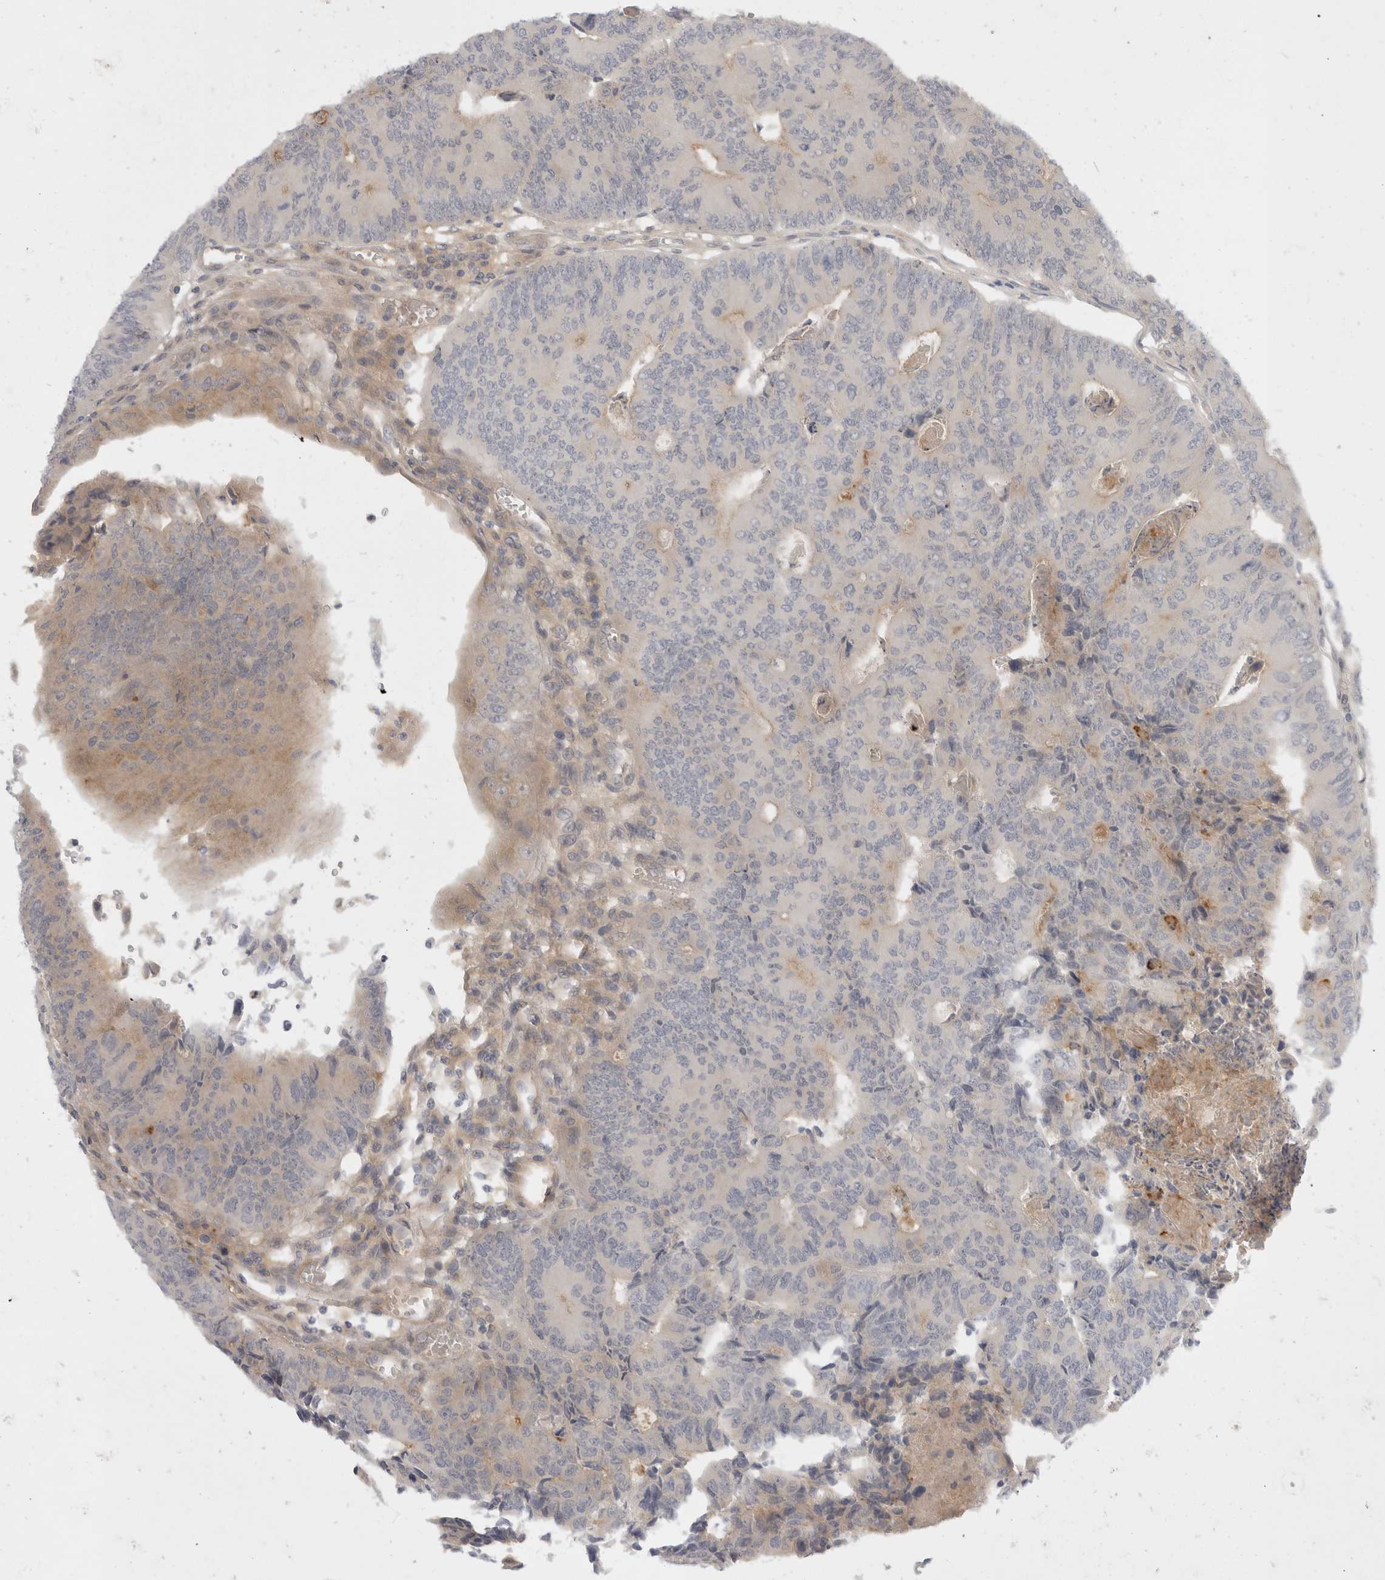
{"staining": {"intensity": "negative", "quantity": "none", "location": "none"}, "tissue": "colorectal cancer", "cell_type": "Tumor cells", "image_type": "cancer", "snomed": [{"axis": "morphology", "description": "Adenocarcinoma, NOS"}, {"axis": "topography", "description": "Colon"}], "caption": "This is an IHC photomicrograph of human colorectal adenocarcinoma. There is no staining in tumor cells.", "gene": "TOM1L2", "patient": {"sex": "female", "age": 67}}